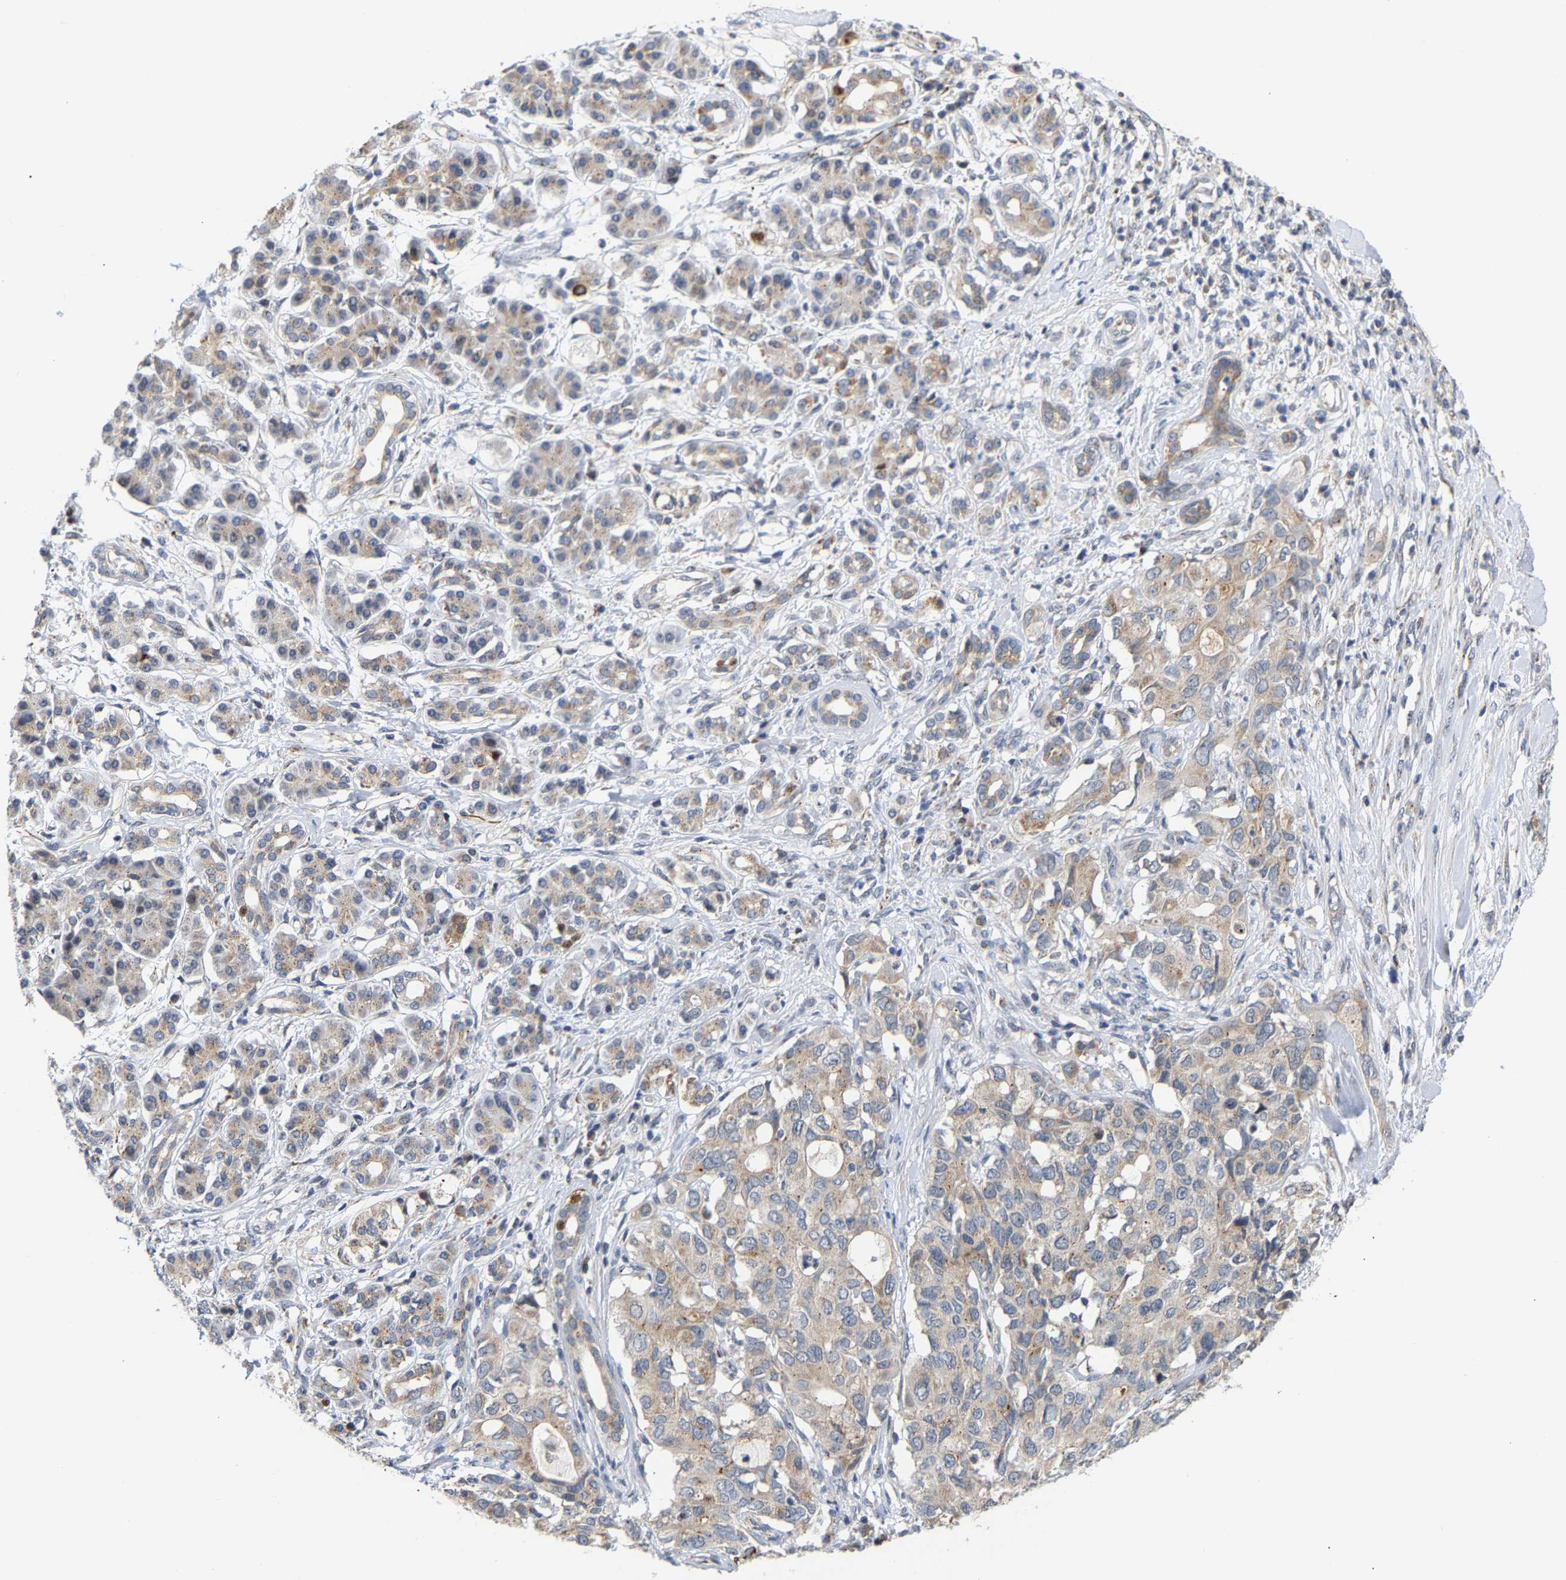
{"staining": {"intensity": "weak", "quantity": ">75%", "location": "cytoplasmic/membranous"}, "tissue": "pancreatic cancer", "cell_type": "Tumor cells", "image_type": "cancer", "snomed": [{"axis": "morphology", "description": "Adenocarcinoma, NOS"}, {"axis": "topography", "description": "Pancreas"}], "caption": "Immunohistochemical staining of pancreatic cancer exhibits low levels of weak cytoplasmic/membranous protein expression in approximately >75% of tumor cells. Nuclei are stained in blue.", "gene": "PCNT", "patient": {"sex": "female", "age": 56}}